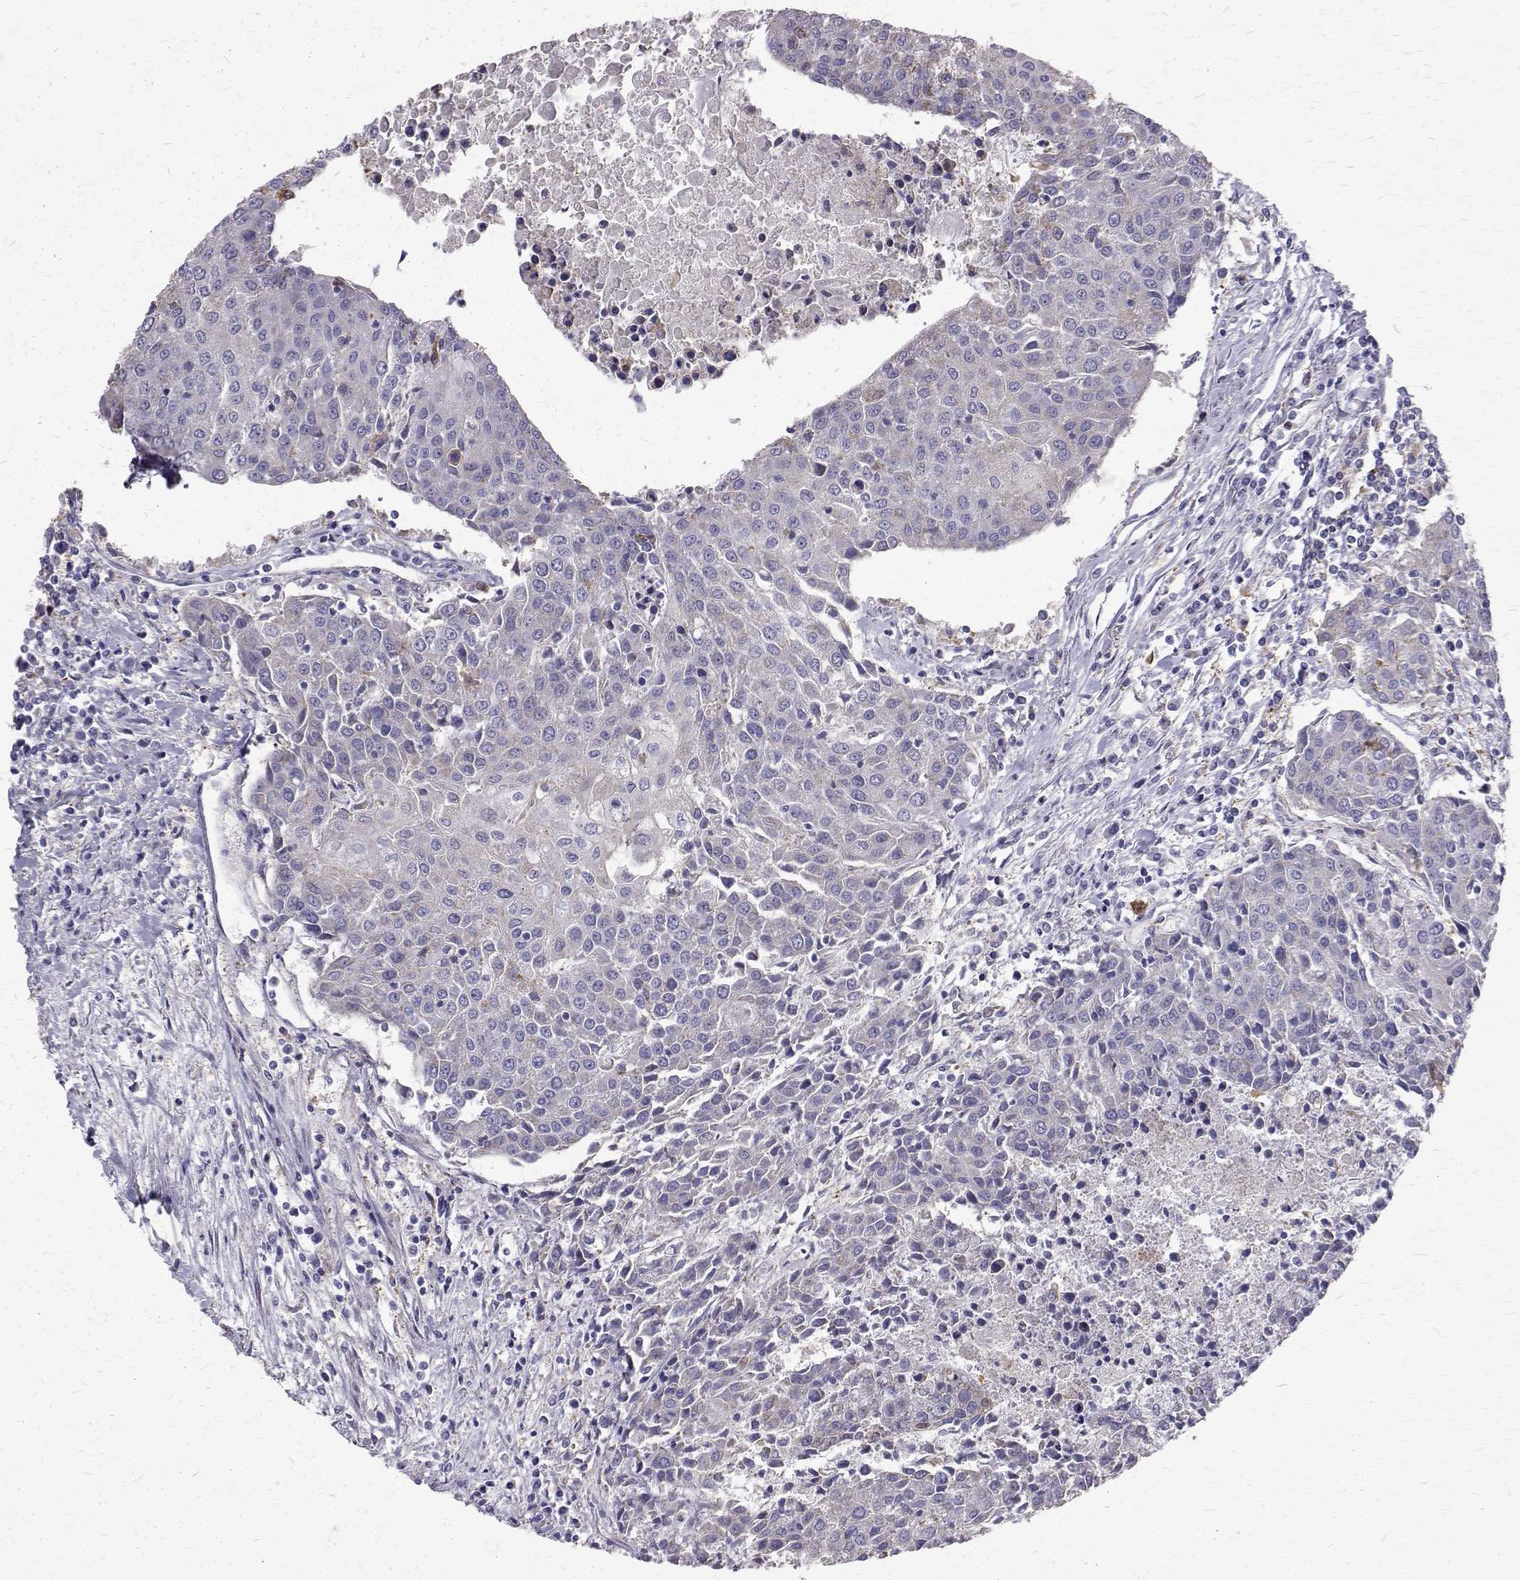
{"staining": {"intensity": "negative", "quantity": "none", "location": "none"}, "tissue": "urothelial cancer", "cell_type": "Tumor cells", "image_type": "cancer", "snomed": [{"axis": "morphology", "description": "Urothelial carcinoma, High grade"}, {"axis": "topography", "description": "Urinary bladder"}], "caption": "DAB (3,3'-diaminobenzidine) immunohistochemical staining of urothelial cancer demonstrates no significant expression in tumor cells. (Brightfield microscopy of DAB IHC at high magnification).", "gene": "CCDC89", "patient": {"sex": "female", "age": 85}}